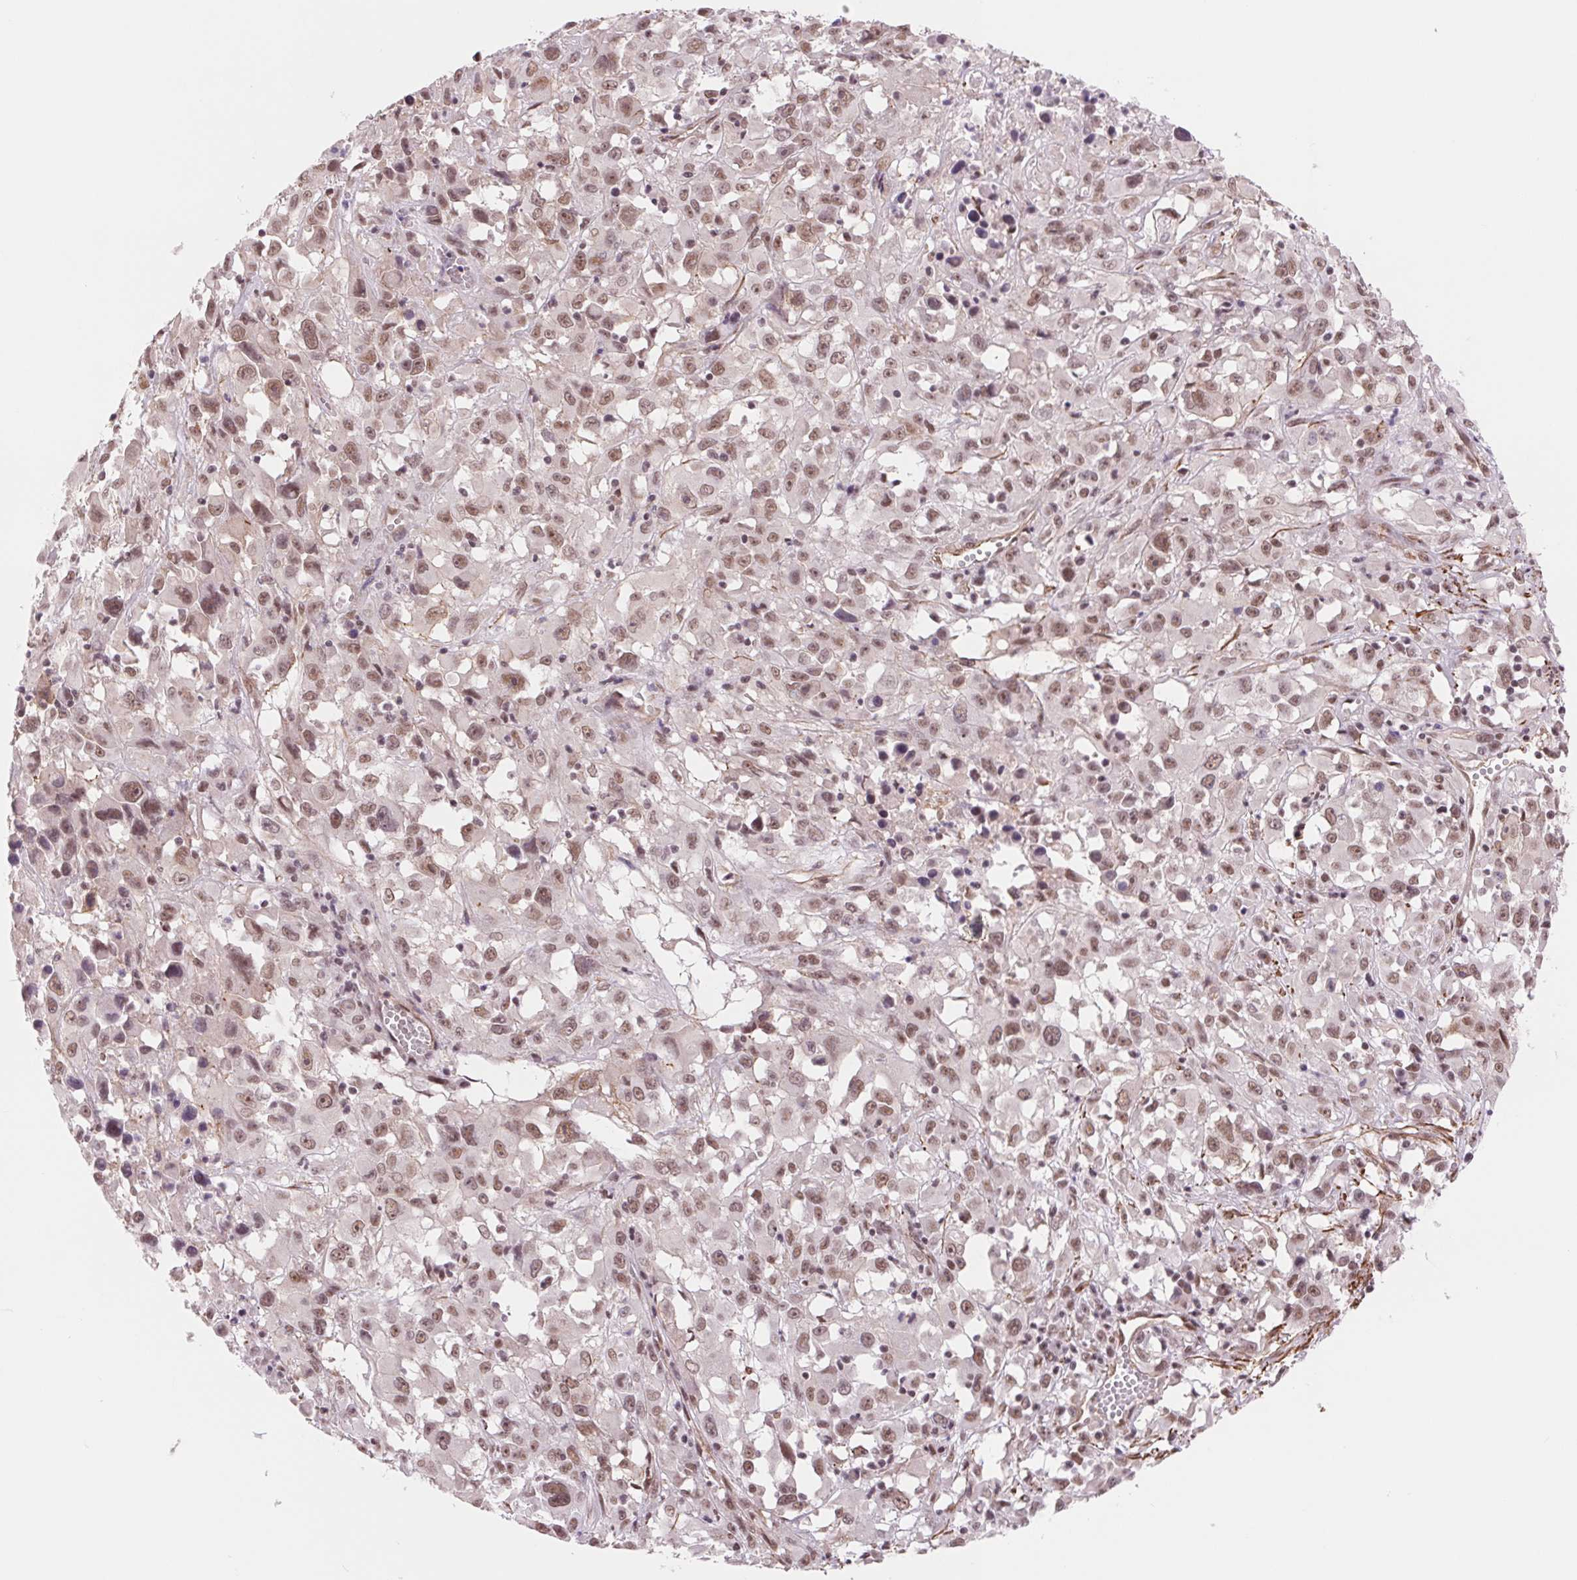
{"staining": {"intensity": "moderate", "quantity": ">75%", "location": "nuclear"}, "tissue": "melanoma", "cell_type": "Tumor cells", "image_type": "cancer", "snomed": [{"axis": "morphology", "description": "Malignant melanoma, Metastatic site"}, {"axis": "topography", "description": "Soft tissue"}], "caption": "IHC image of malignant melanoma (metastatic site) stained for a protein (brown), which exhibits medium levels of moderate nuclear staining in approximately >75% of tumor cells.", "gene": "BCAT1", "patient": {"sex": "male", "age": 50}}